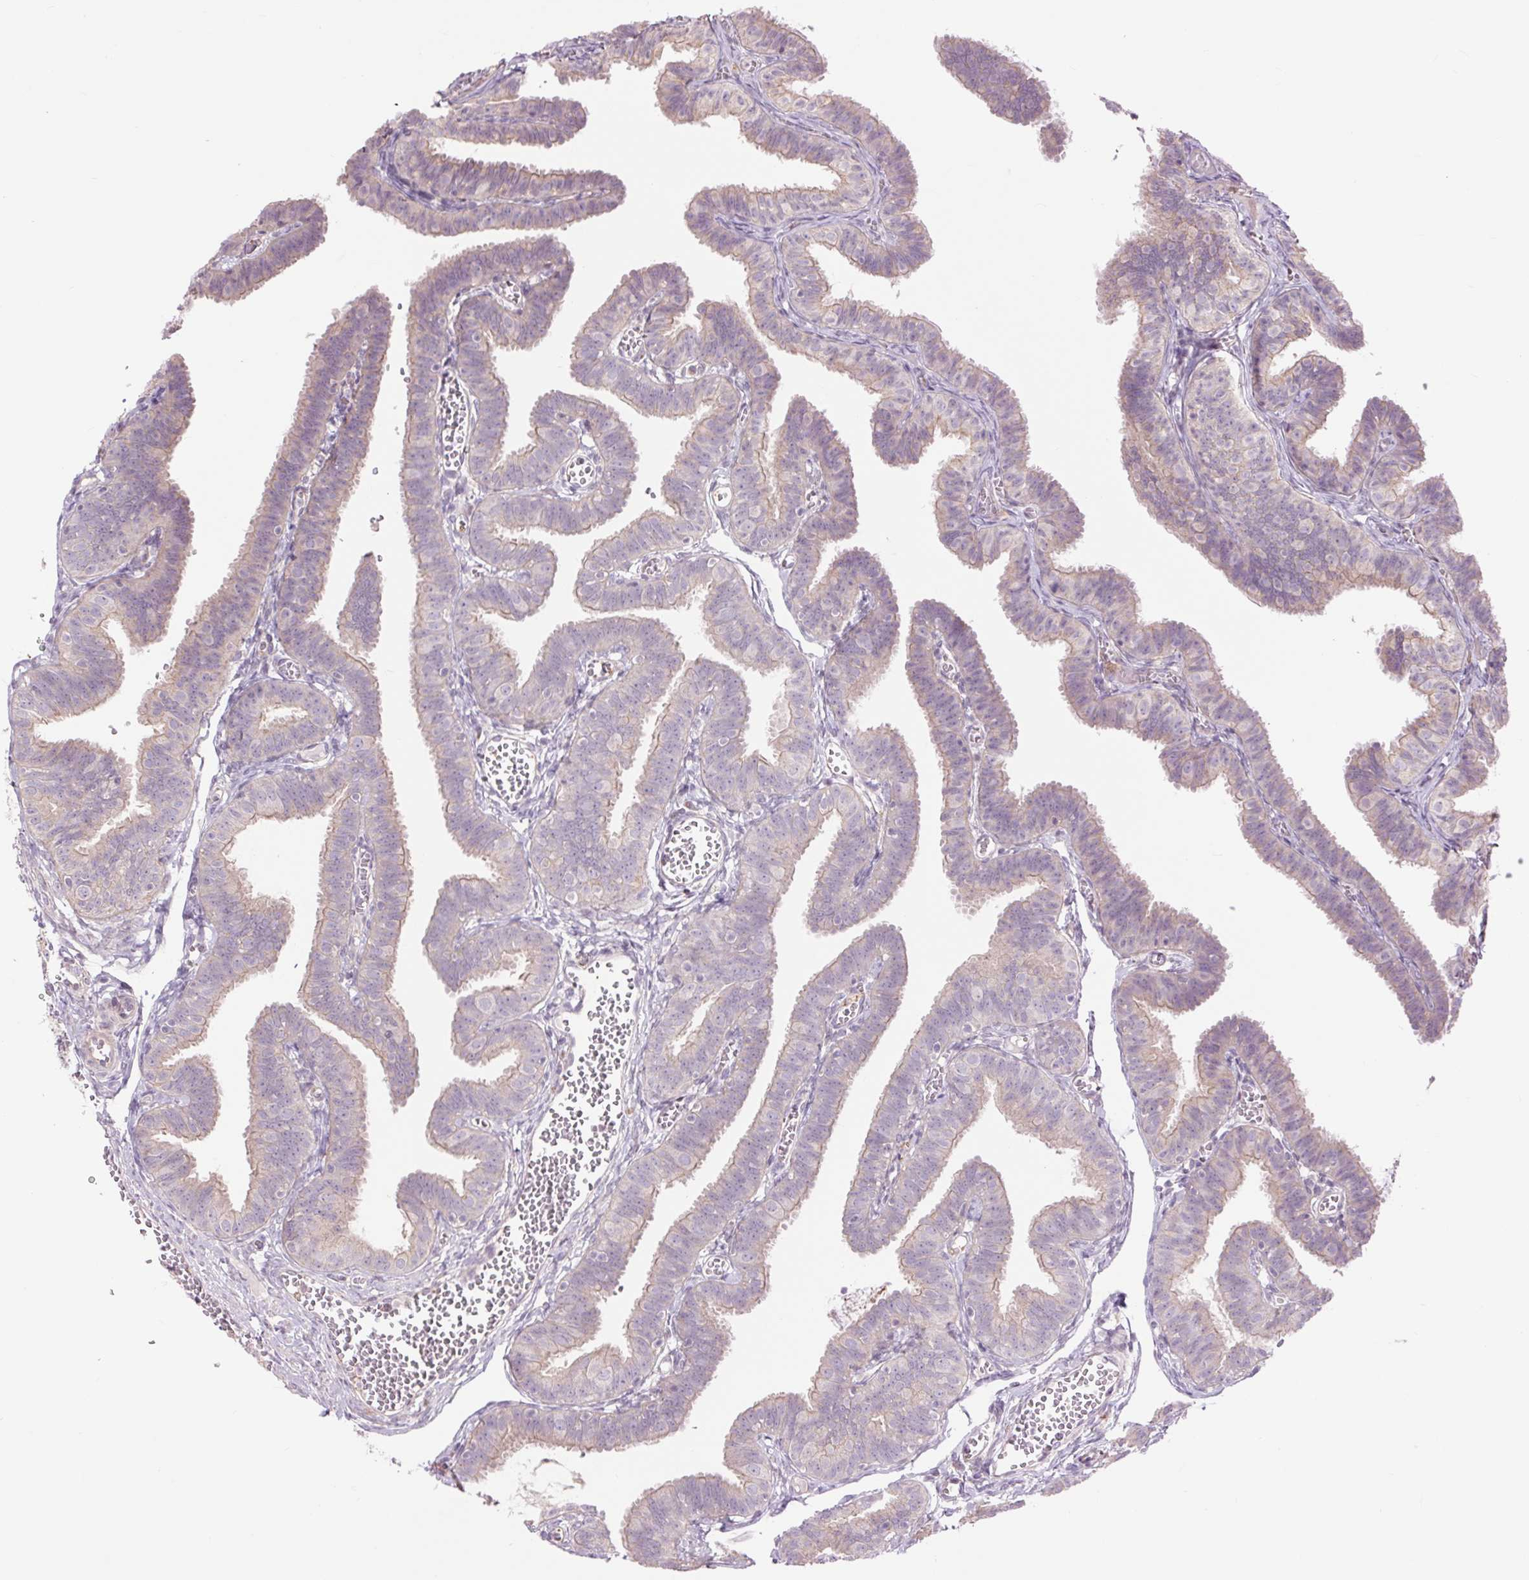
{"staining": {"intensity": "weak", "quantity": "25%-75%", "location": "cytoplasmic/membranous"}, "tissue": "fallopian tube", "cell_type": "Glandular cells", "image_type": "normal", "snomed": [{"axis": "morphology", "description": "Normal tissue, NOS"}, {"axis": "topography", "description": "Fallopian tube"}], "caption": "Protein staining reveals weak cytoplasmic/membranous staining in about 25%-75% of glandular cells in normal fallopian tube. Nuclei are stained in blue.", "gene": "CTNNA3", "patient": {"sex": "female", "age": 25}}